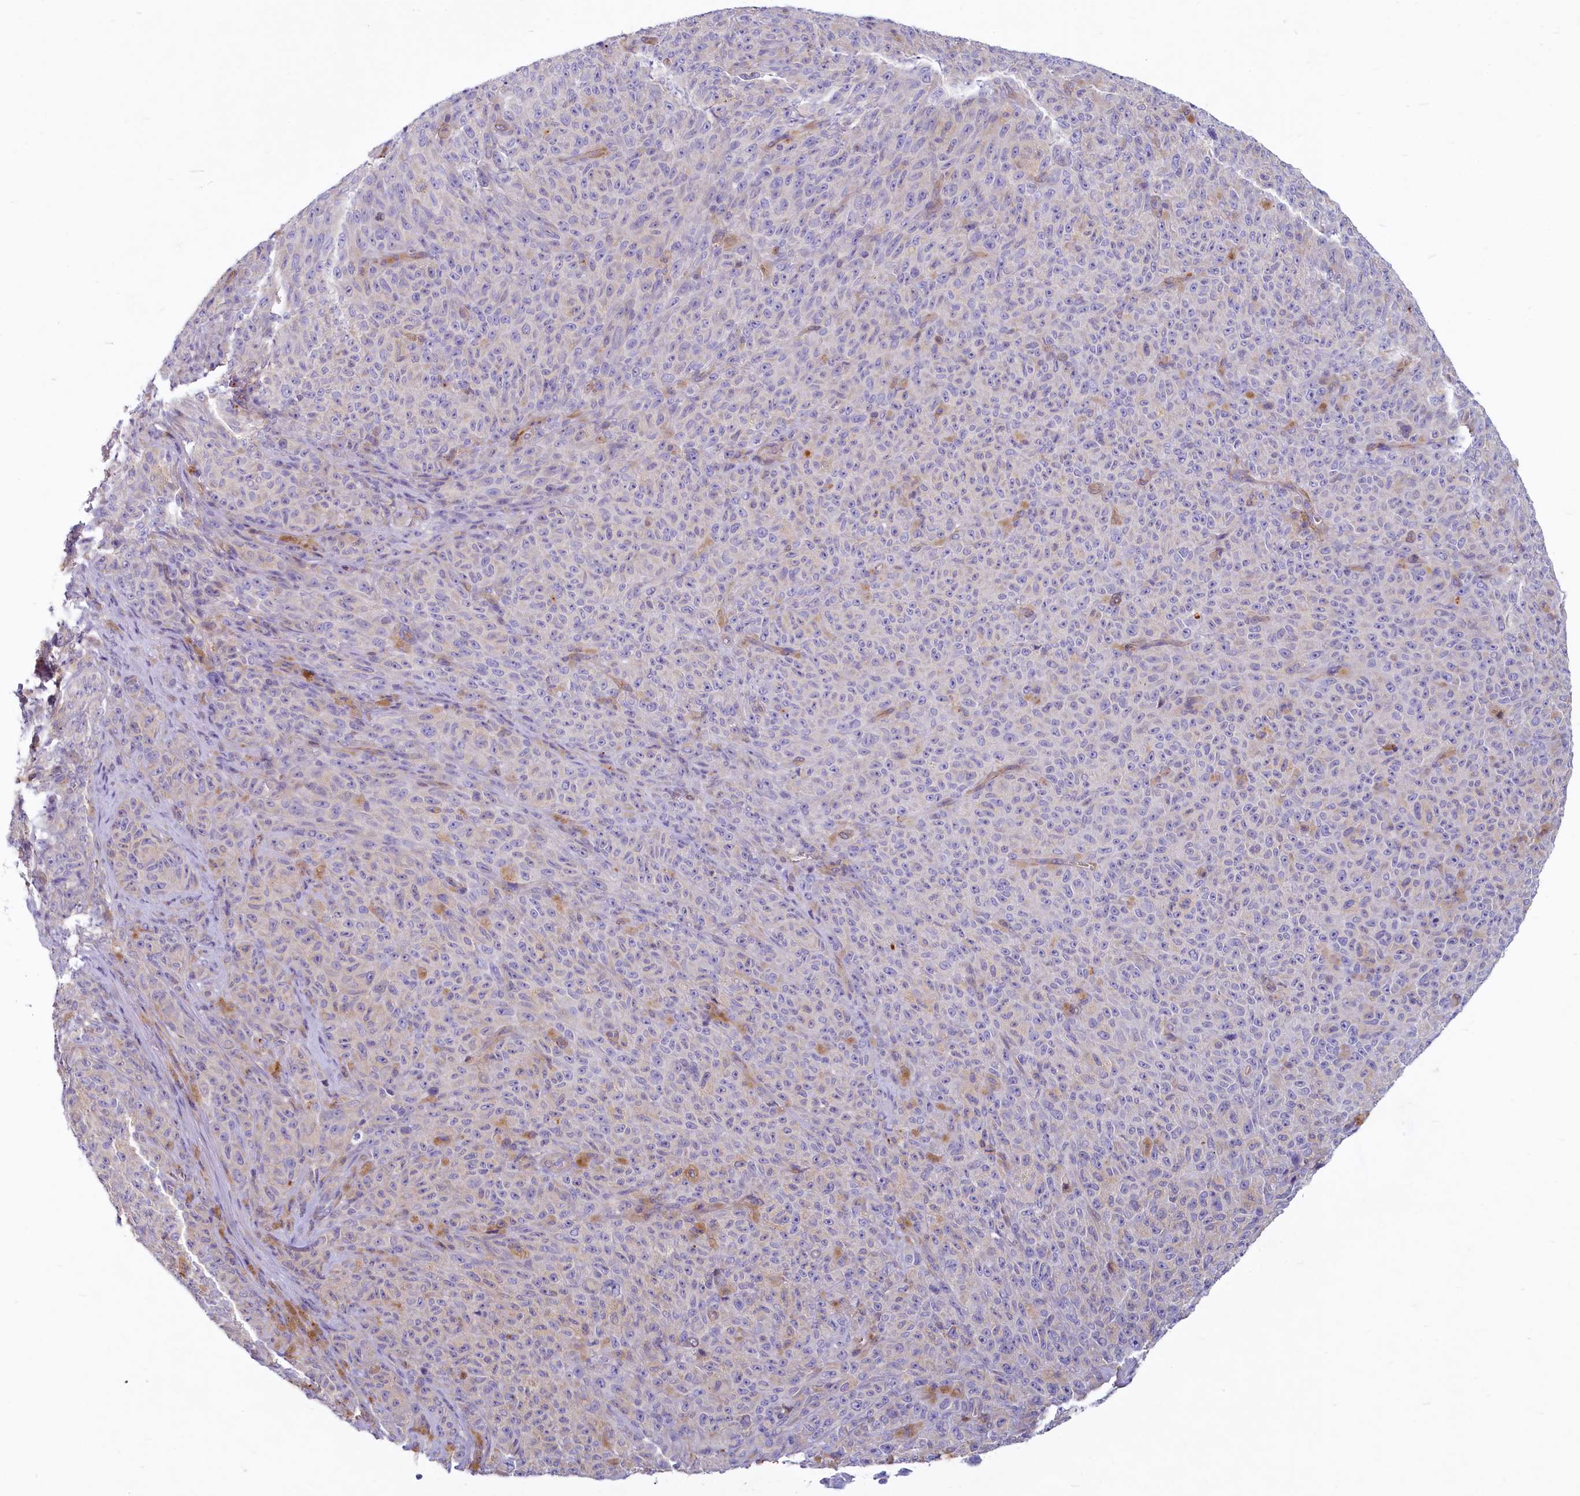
{"staining": {"intensity": "negative", "quantity": "none", "location": "none"}, "tissue": "melanoma", "cell_type": "Tumor cells", "image_type": "cancer", "snomed": [{"axis": "morphology", "description": "Malignant melanoma, NOS"}, {"axis": "topography", "description": "Skin"}], "caption": "The immunohistochemistry image has no significant expression in tumor cells of malignant melanoma tissue. (Immunohistochemistry, brightfield microscopy, high magnification).", "gene": "LMOD3", "patient": {"sex": "female", "age": 82}}